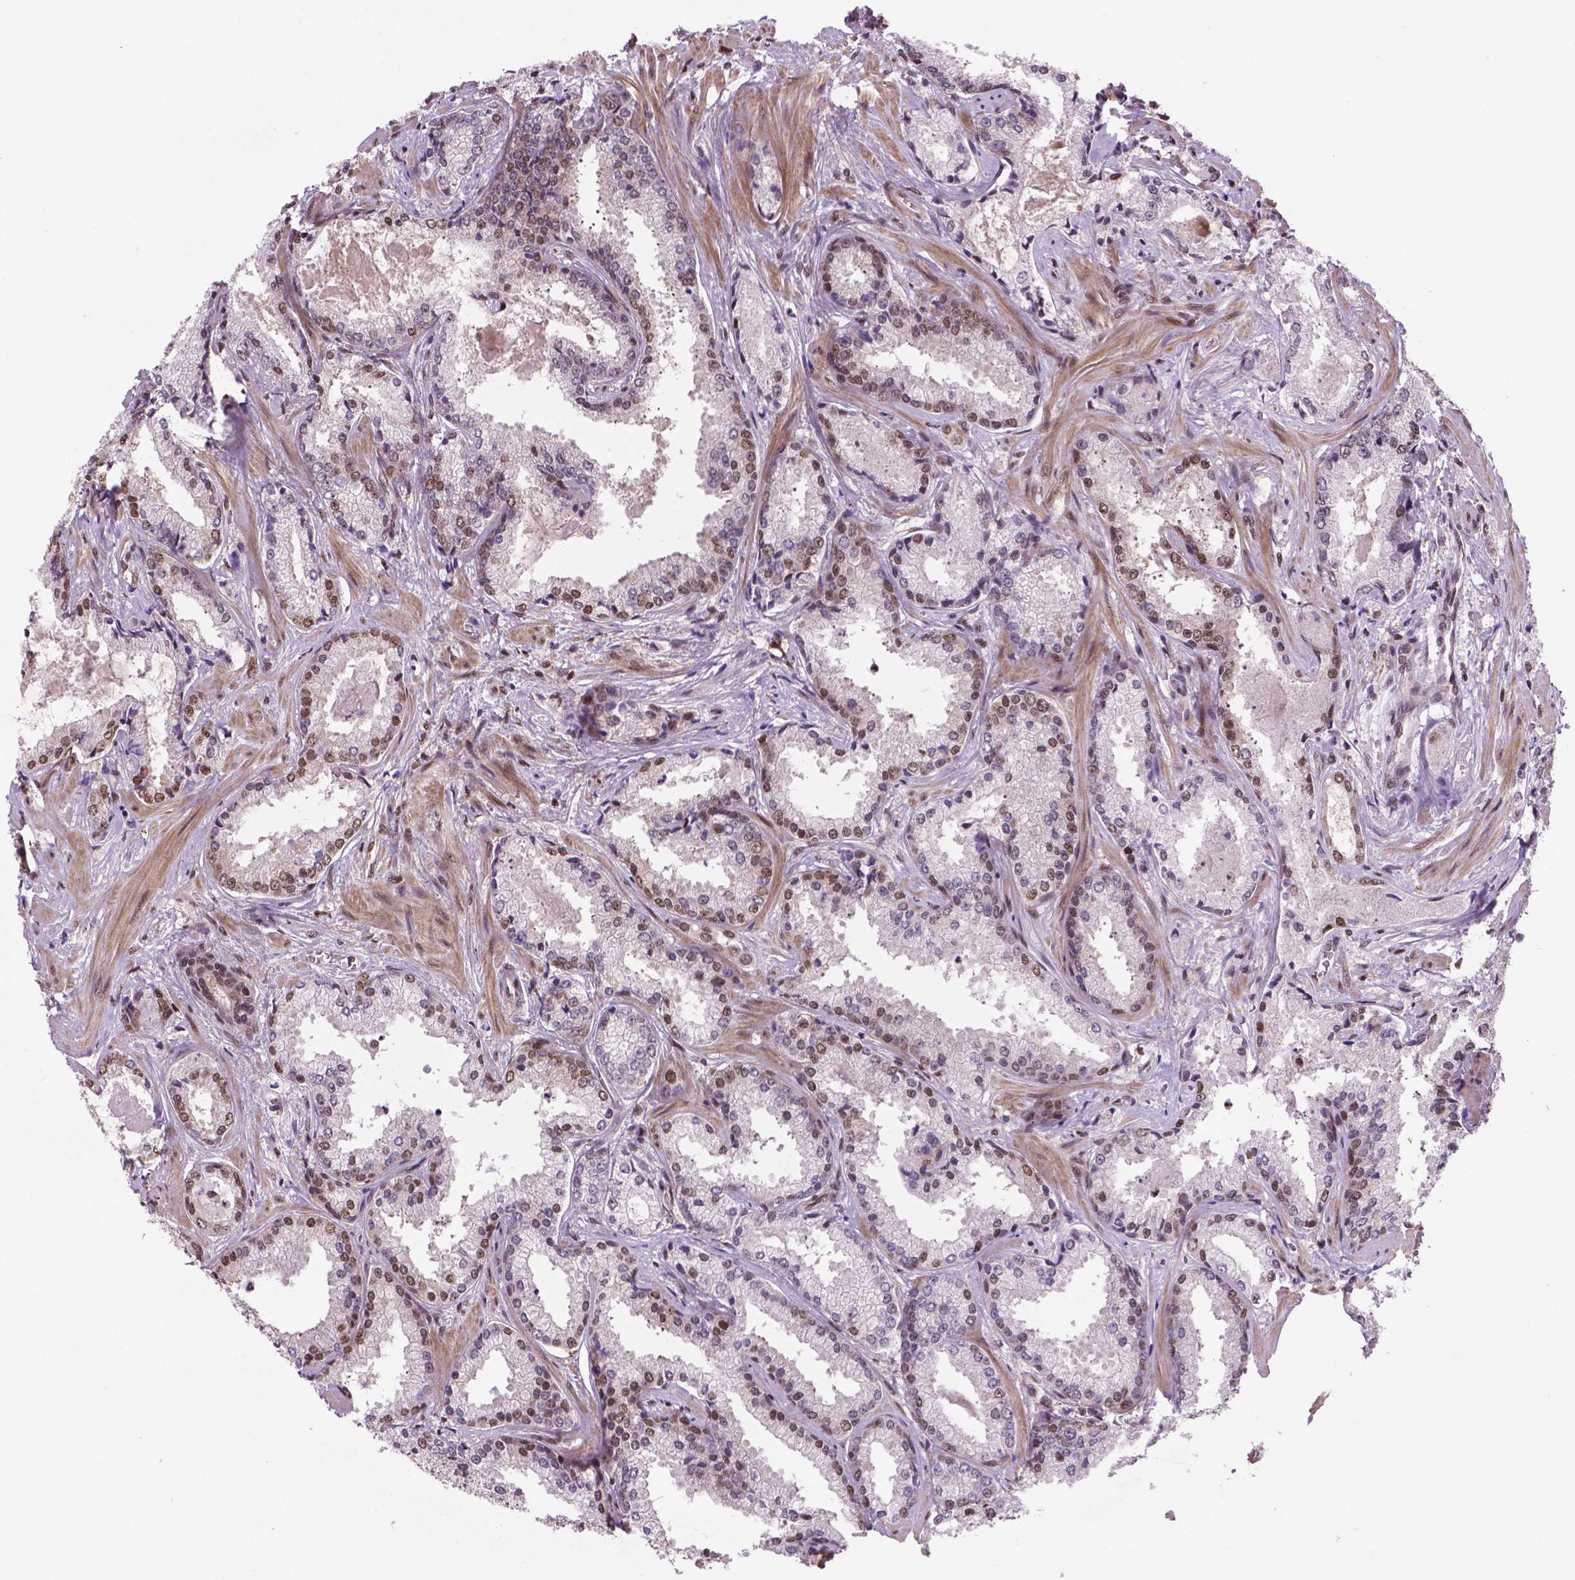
{"staining": {"intensity": "moderate", "quantity": "25%-75%", "location": "nuclear"}, "tissue": "prostate cancer", "cell_type": "Tumor cells", "image_type": "cancer", "snomed": [{"axis": "morphology", "description": "Adenocarcinoma, Low grade"}, {"axis": "topography", "description": "Prostate"}], "caption": "This is an image of immunohistochemistry staining of prostate cancer (low-grade adenocarcinoma), which shows moderate positivity in the nuclear of tumor cells.", "gene": "SIRT6", "patient": {"sex": "male", "age": 56}}